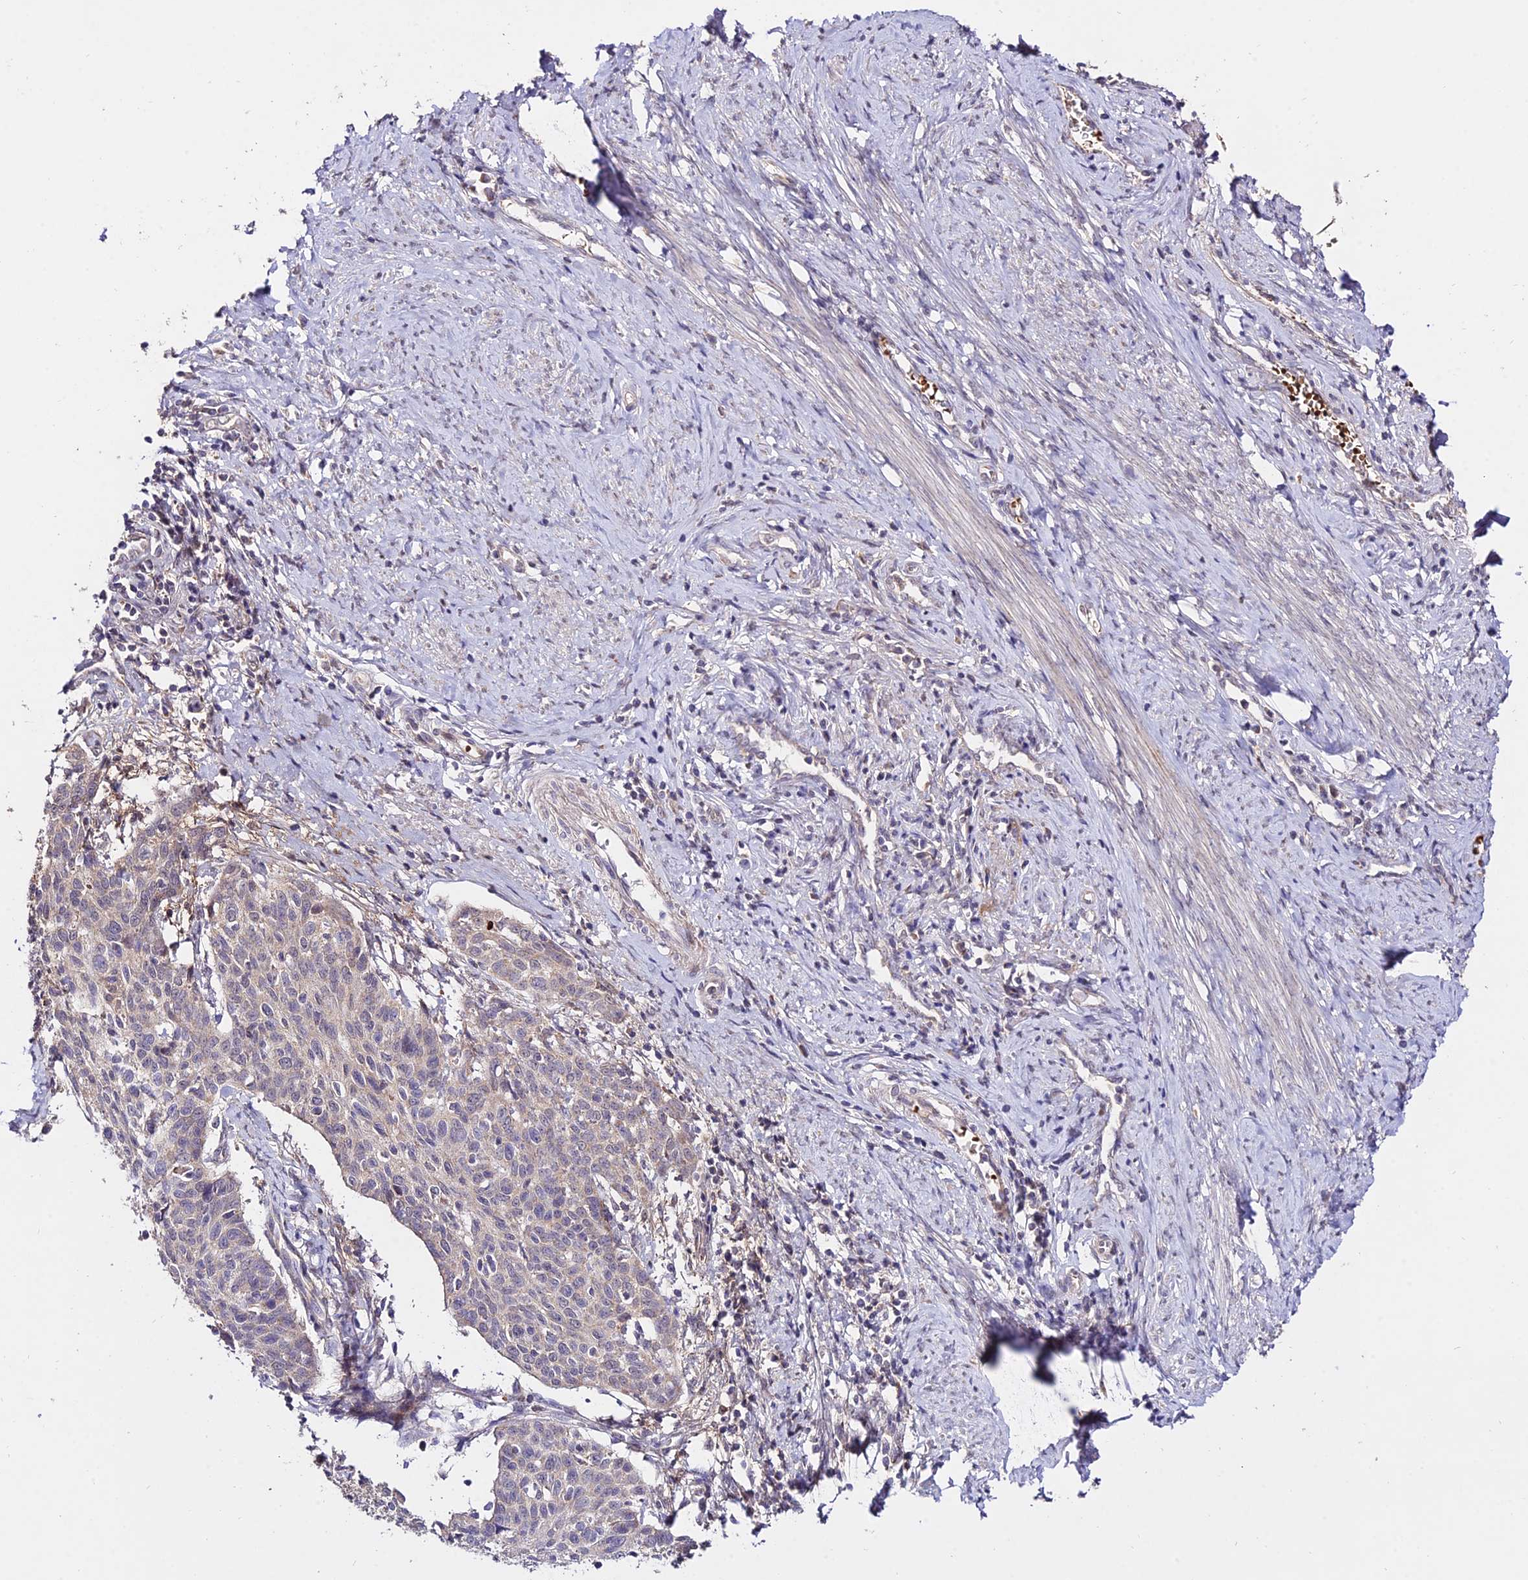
{"staining": {"intensity": "moderate", "quantity": "<25%", "location": "cytoplasmic/membranous"}, "tissue": "cervical cancer", "cell_type": "Tumor cells", "image_type": "cancer", "snomed": [{"axis": "morphology", "description": "Squamous cell carcinoma, NOS"}, {"axis": "topography", "description": "Cervix"}], "caption": "Immunohistochemistry (IHC) (DAB (3,3'-diaminobenzidine)) staining of human squamous cell carcinoma (cervical) exhibits moderate cytoplasmic/membranous protein expression in approximately <25% of tumor cells.", "gene": "WDR5B", "patient": {"sex": "female", "age": 39}}